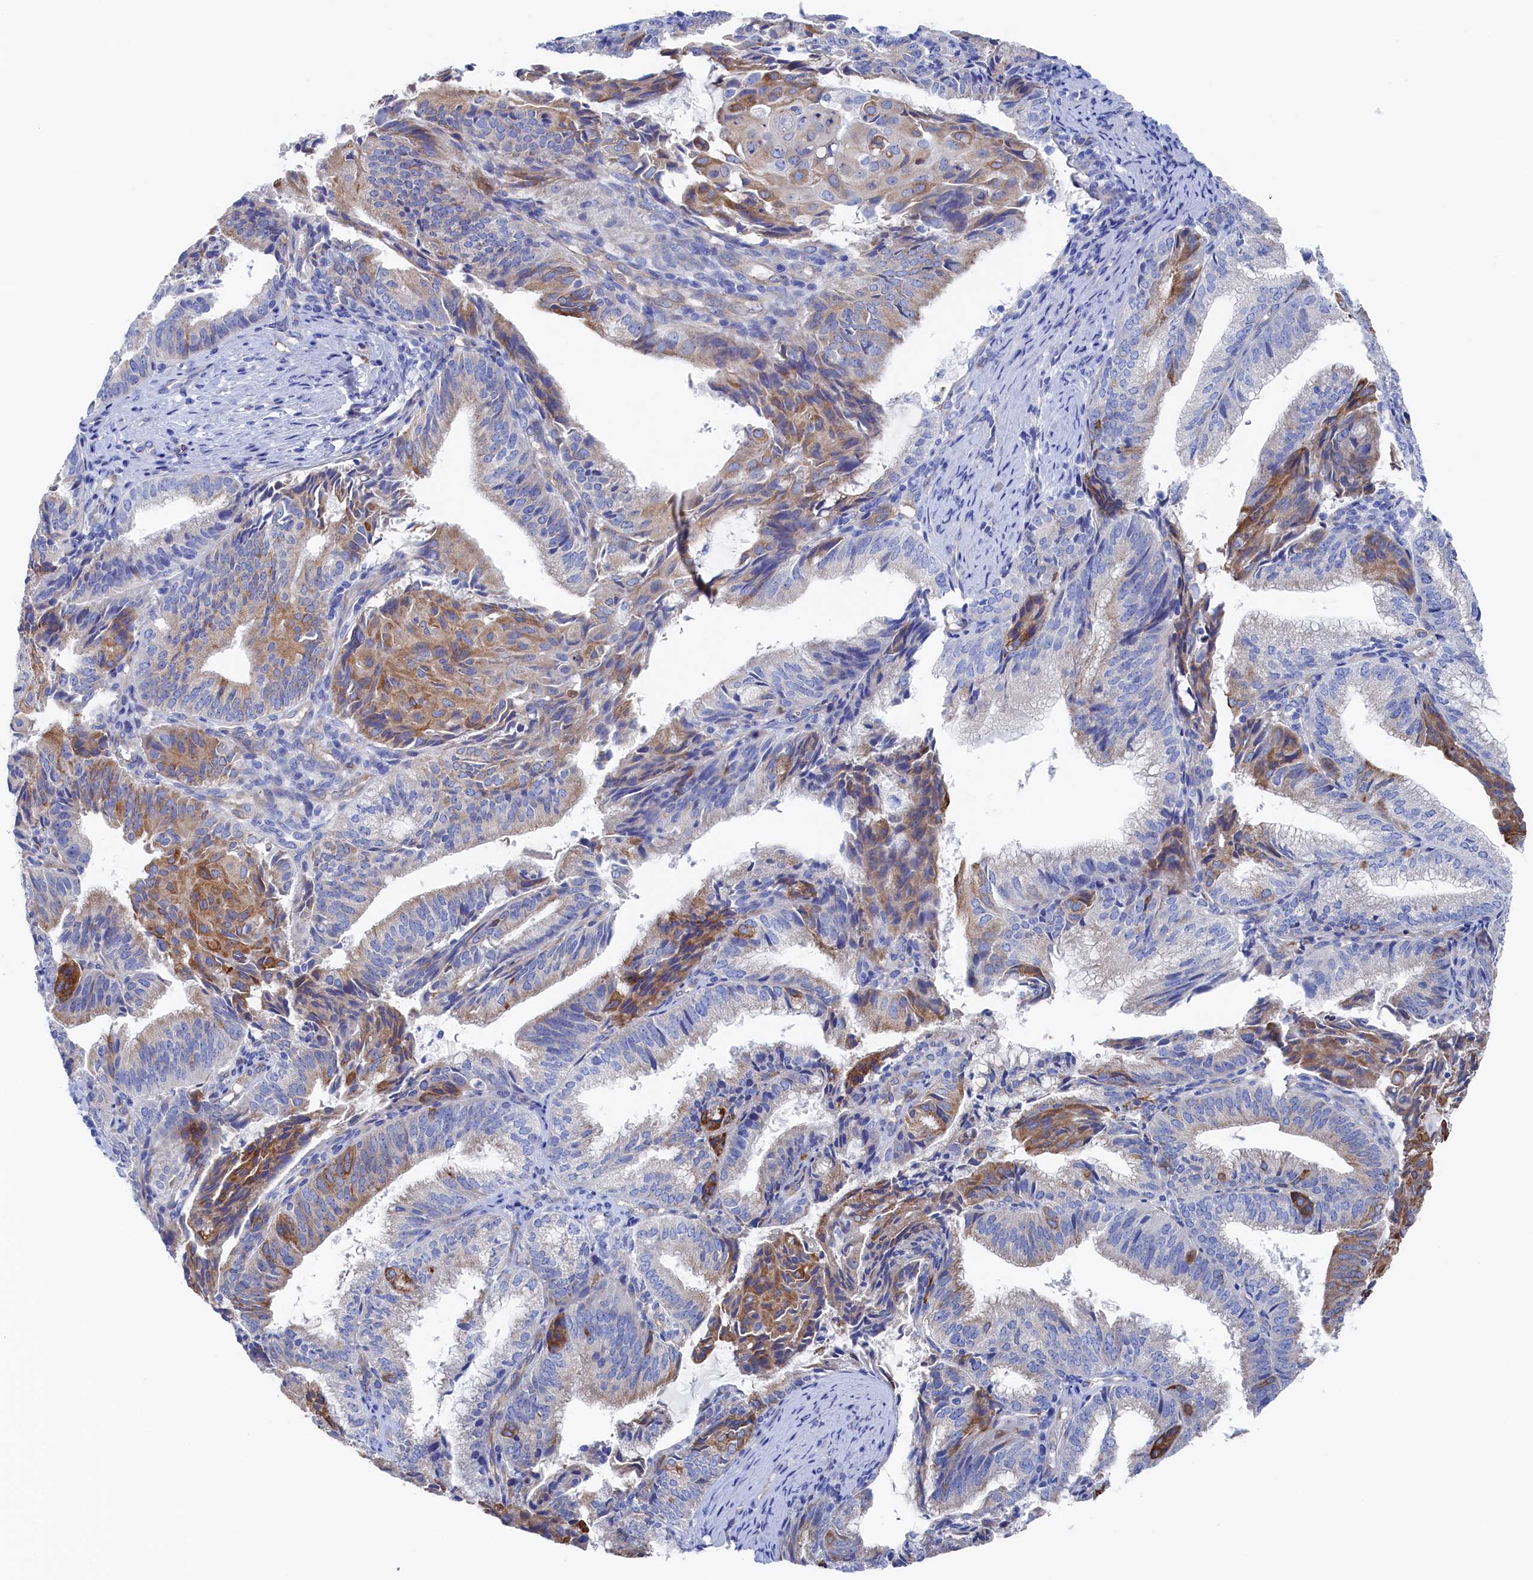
{"staining": {"intensity": "moderate", "quantity": "25%-75%", "location": "cytoplasmic/membranous"}, "tissue": "endometrial cancer", "cell_type": "Tumor cells", "image_type": "cancer", "snomed": [{"axis": "morphology", "description": "Adenocarcinoma, NOS"}, {"axis": "topography", "description": "Endometrium"}], "caption": "Immunohistochemical staining of endometrial cancer (adenocarcinoma) reveals medium levels of moderate cytoplasmic/membranous staining in approximately 25%-75% of tumor cells.", "gene": "TMOD2", "patient": {"sex": "female", "age": 49}}